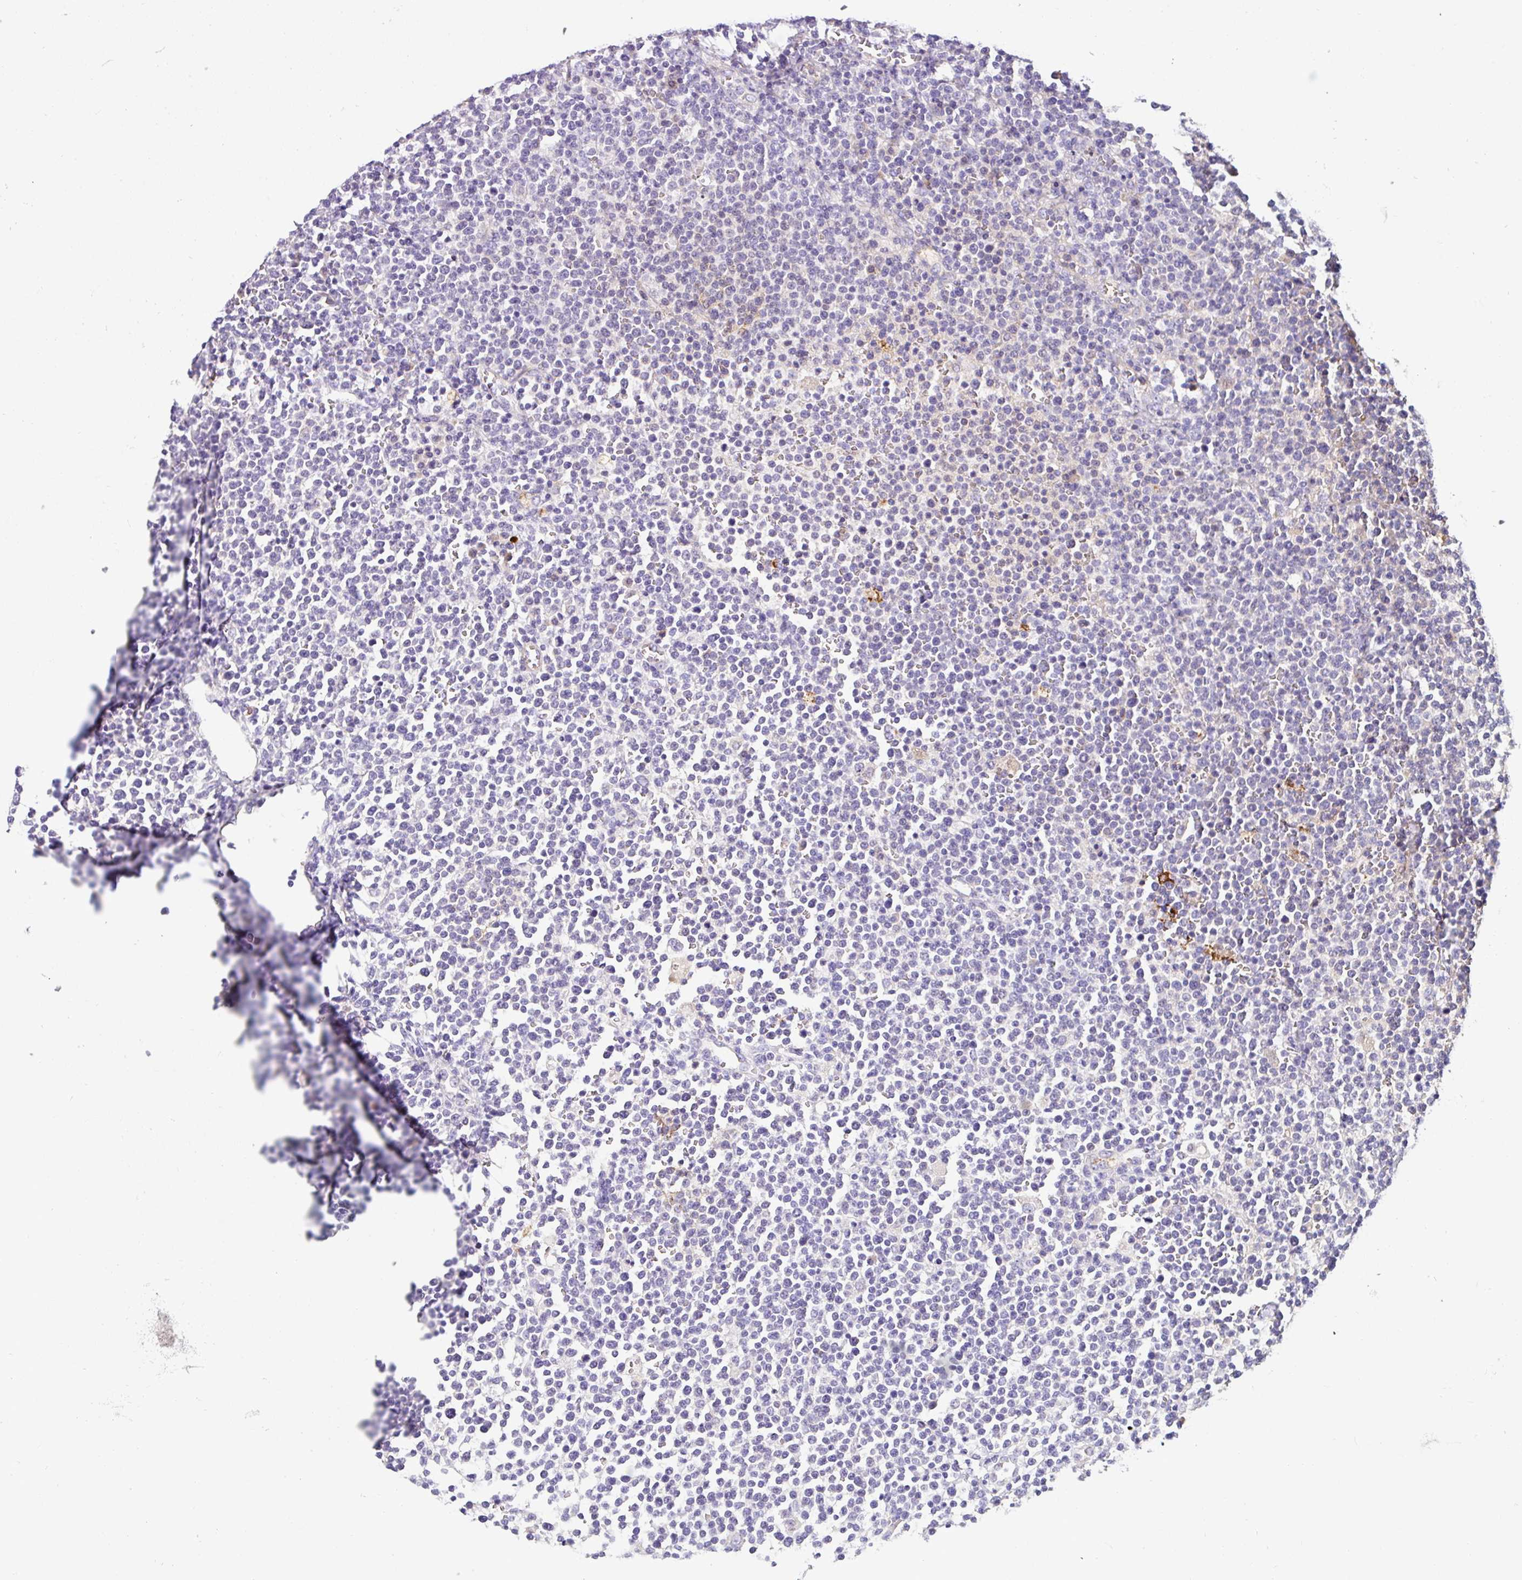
{"staining": {"intensity": "negative", "quantity": "none", "location": "none"}, "tissue": "lymphoma", "cell_type": "Tumor cells", "image_type": "cancer", "snomed": [{"axis": "morphology", "description": "Malignant lymphoma, non-Hodgkin's type, High grade"}, {"axis": "topography", "description": "Lymph node"}], "caption": "Tumor cells are negative for brown protein staining in lymphoma.", "gene": "CRISP3", "patient": {"sex": "male", "age": 61}}